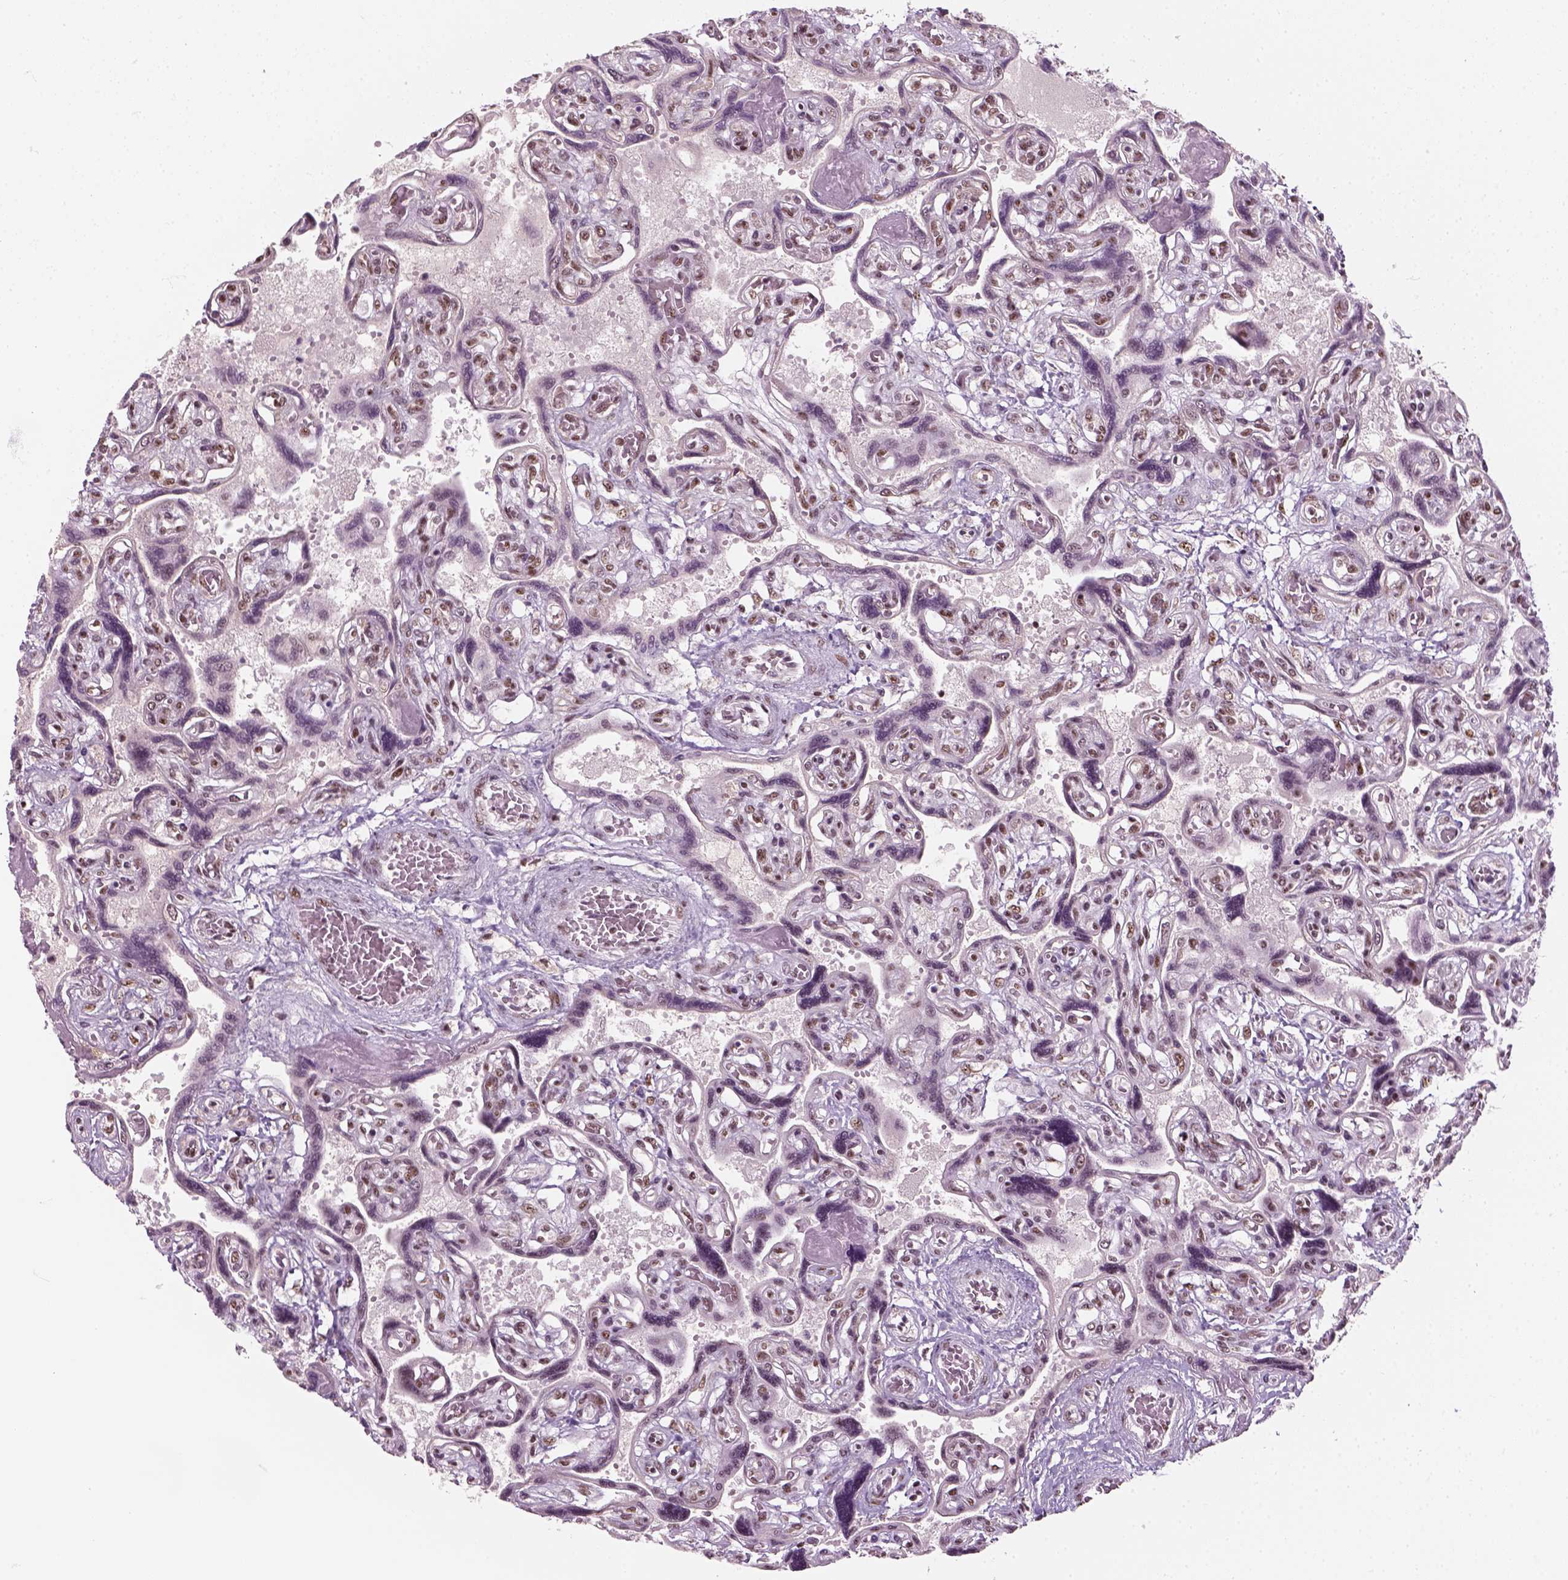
{"staining": {"intensity": "moderate", "quantity": ">75%", "location": "nuclear"}, "tissue": "placenta", "cell_type": "Decidual cells", "image_type": "normal", "snomed": [{"axis": "morphology", "description": "Normal tissue, NOS"}, {"axis": "topography", "description": "Placenta"}], "caption": "Unremarkable placenta was stained to show a protein in brown. There is medium levels of moderate nuclear staining in approximately >75% of decidual cells. The staining was performed using DAB (3,3'-diaminobenzidine) to visualize the protein expression in brown, while the nuclei were stained in blue with hematoxylin (Magnification: 20x).", "gene": "GTF2F1", "patient": {"sex": "female", "age": 32}}